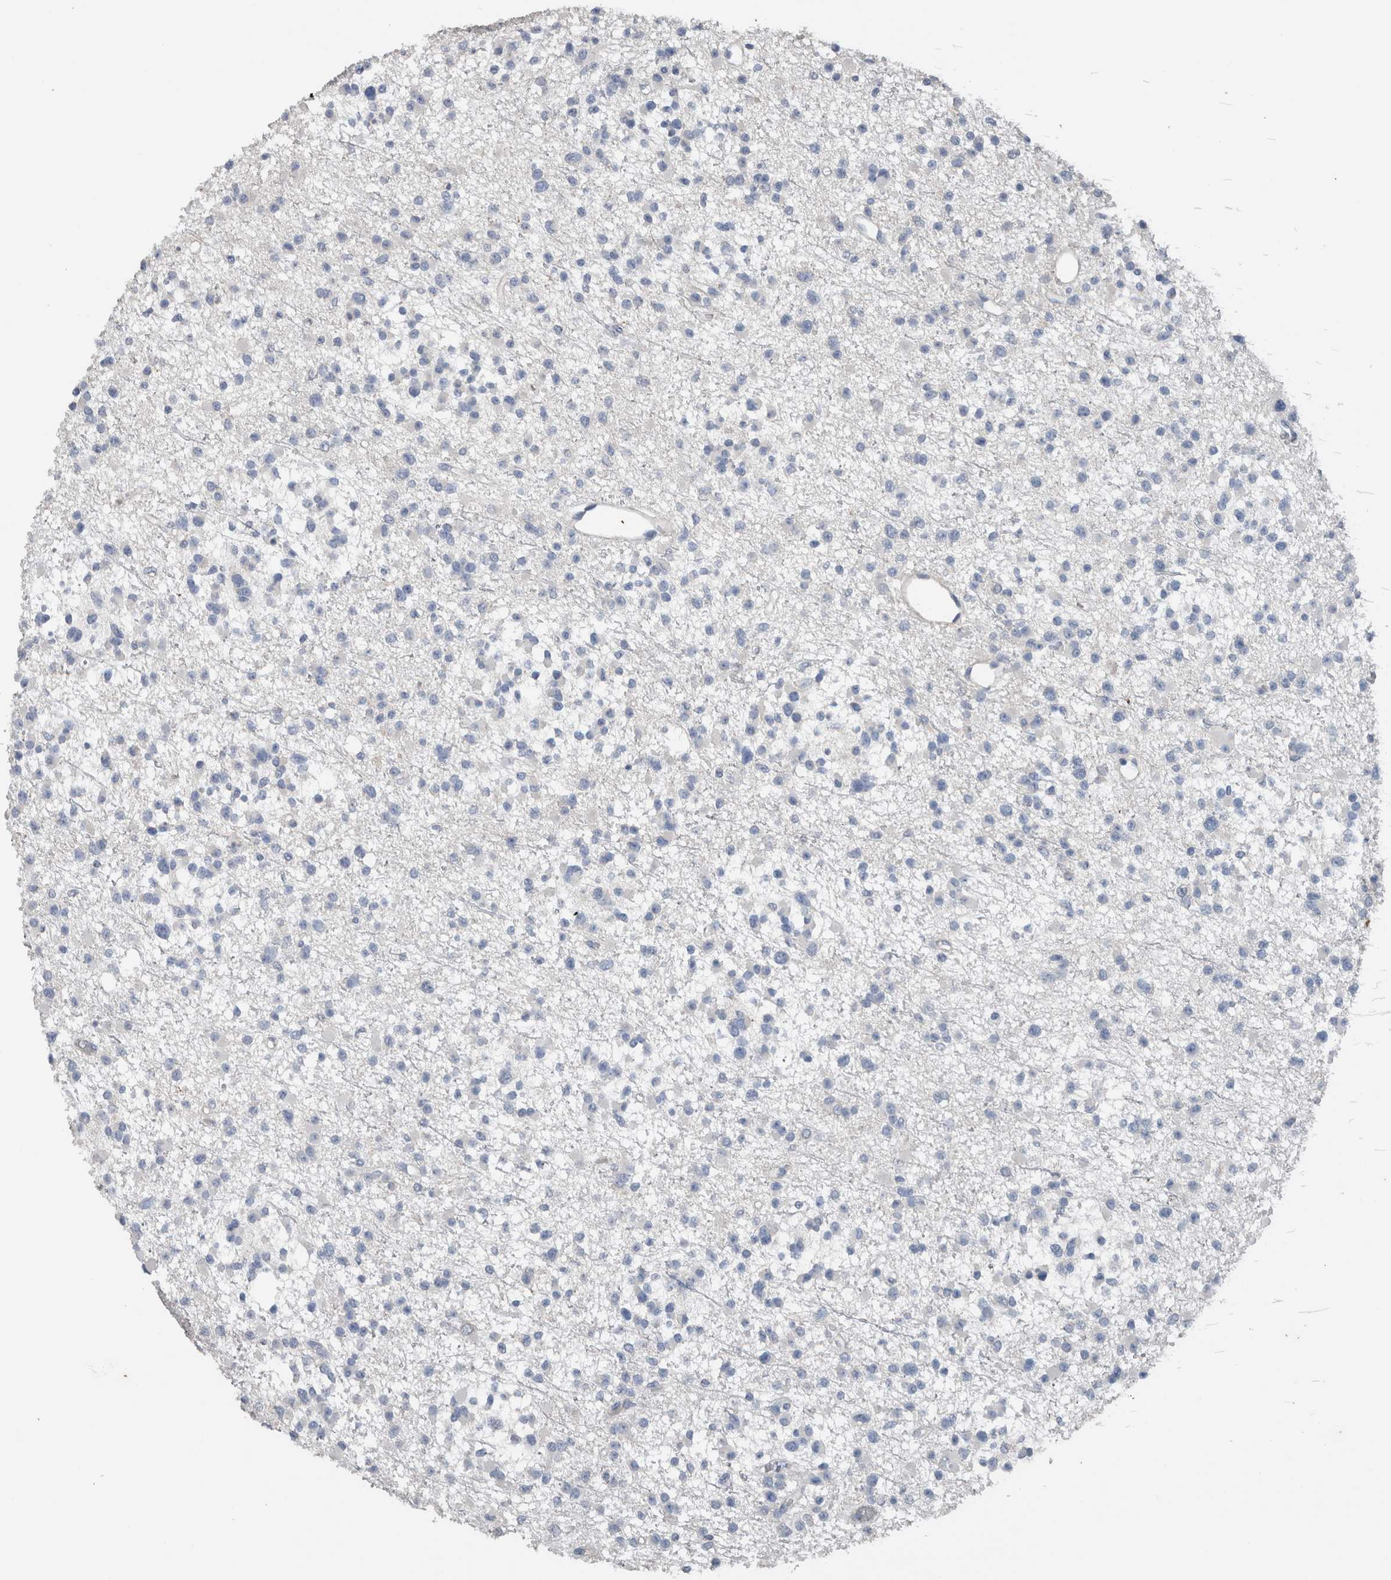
{"staining": {"intensity": "negative", "quantity": "none", "location": "none"}, "tissue": "glioma", "cell_type": "Tumor cells", "image_type": "cancer", "snomed": [{"axis": "morphology", "description": "Glioma, malignant, Low grade"}, {"axis": "topography", "description": "Brain"}], "caption": "There is no significant expression in tumor cells of malignant glioma (low-grade).", "gene": "CRNN", "patient": {"sex": "female", "age": 22}}